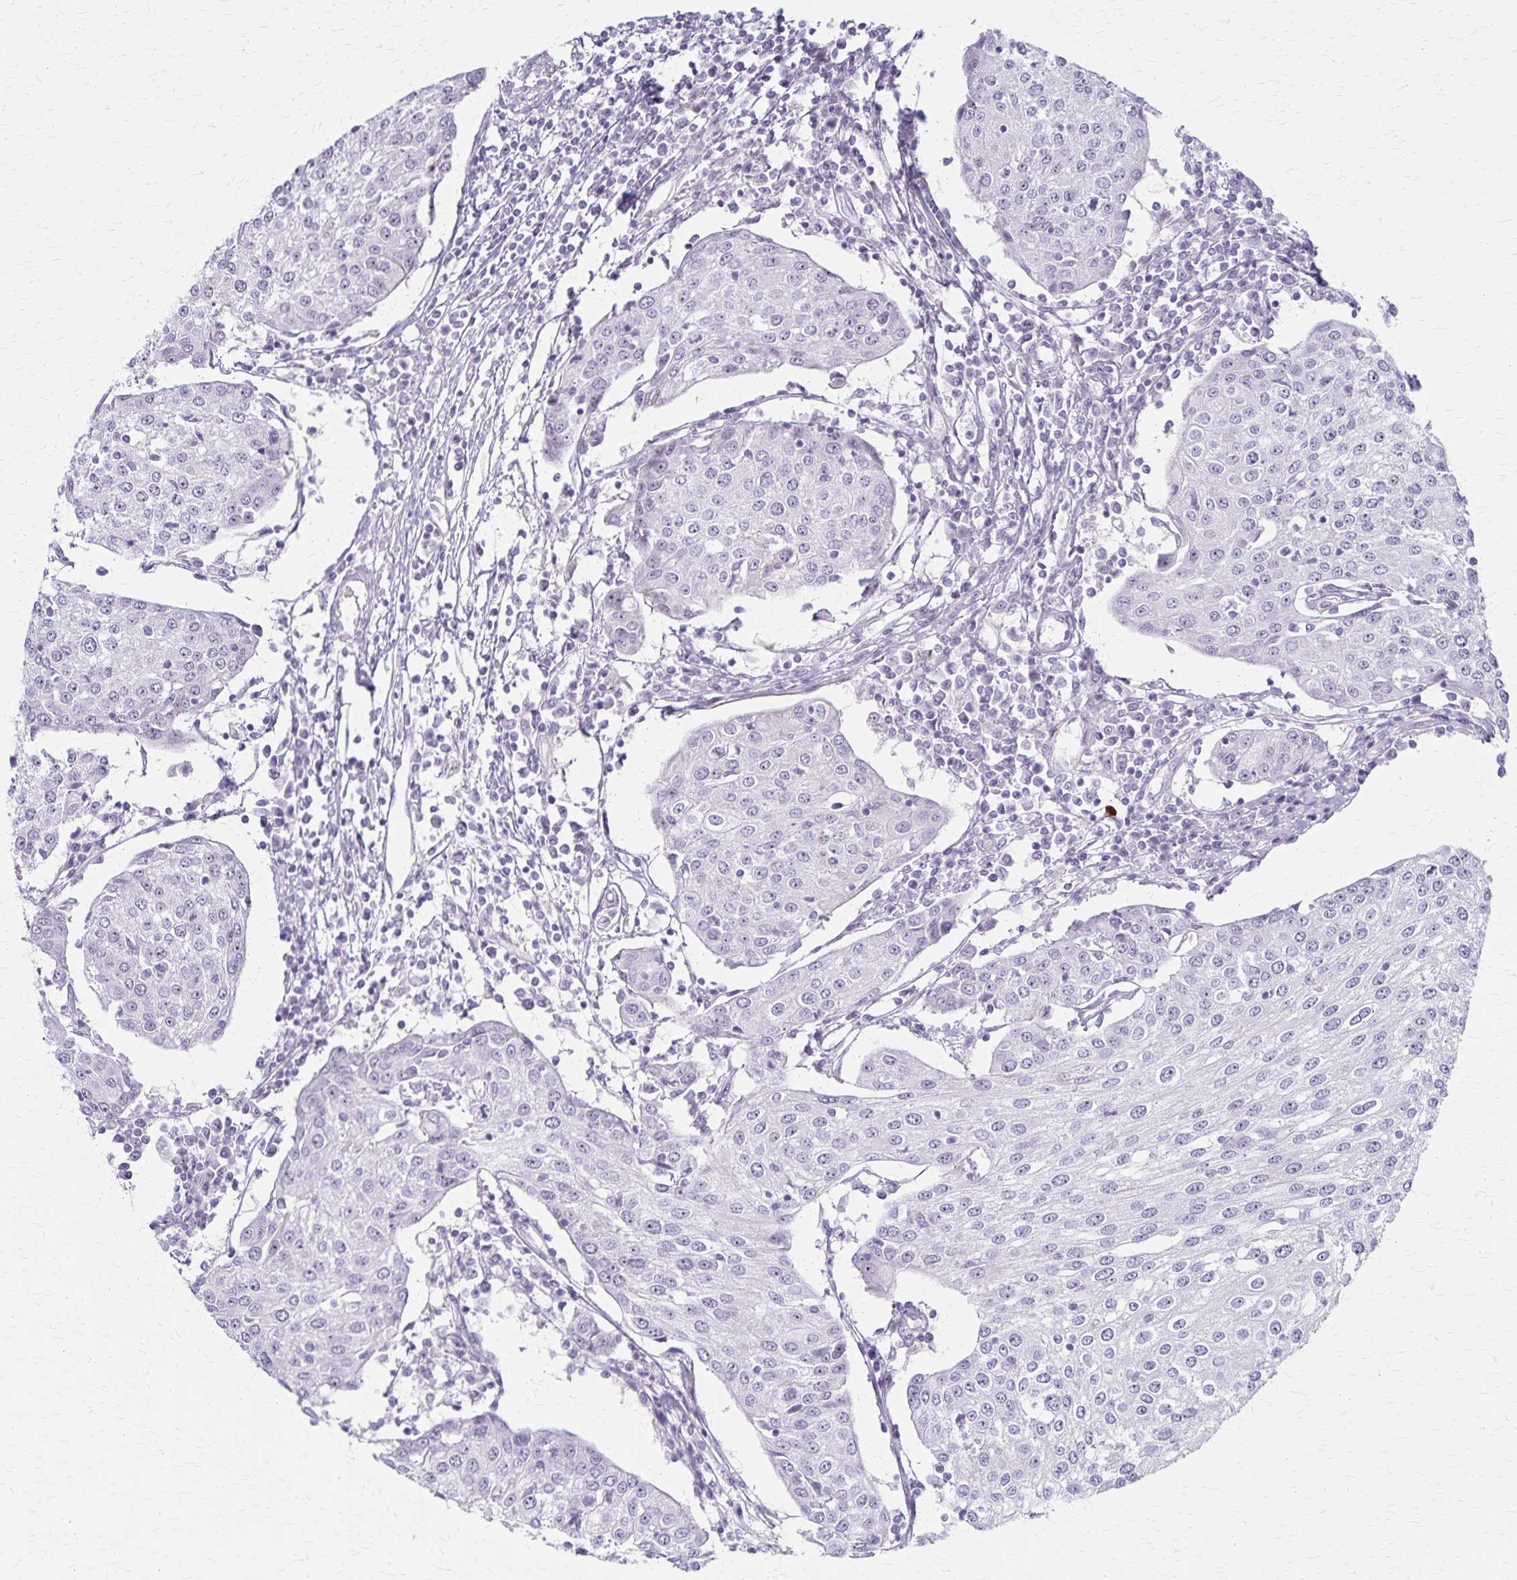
{"staining": {"intensity": "negative", "quantity": "none", "location": "none"}, "tissue": "urothelial cancer", "cell_type": "Tumor cells", "image_type": "cancer", "snomed": [{"axis": "morphology", "description": "Urothelial carcinoma, High grade"}, {"axis": "topography", "description": "Urinary bladder"}], "caption": "Tumor cells show no significant protein staining in high-grade urothelial carcinoma. Nuclei are stained in blue.", "gene": "DLK2", "patient": {"sex": "female", "age": 85}}